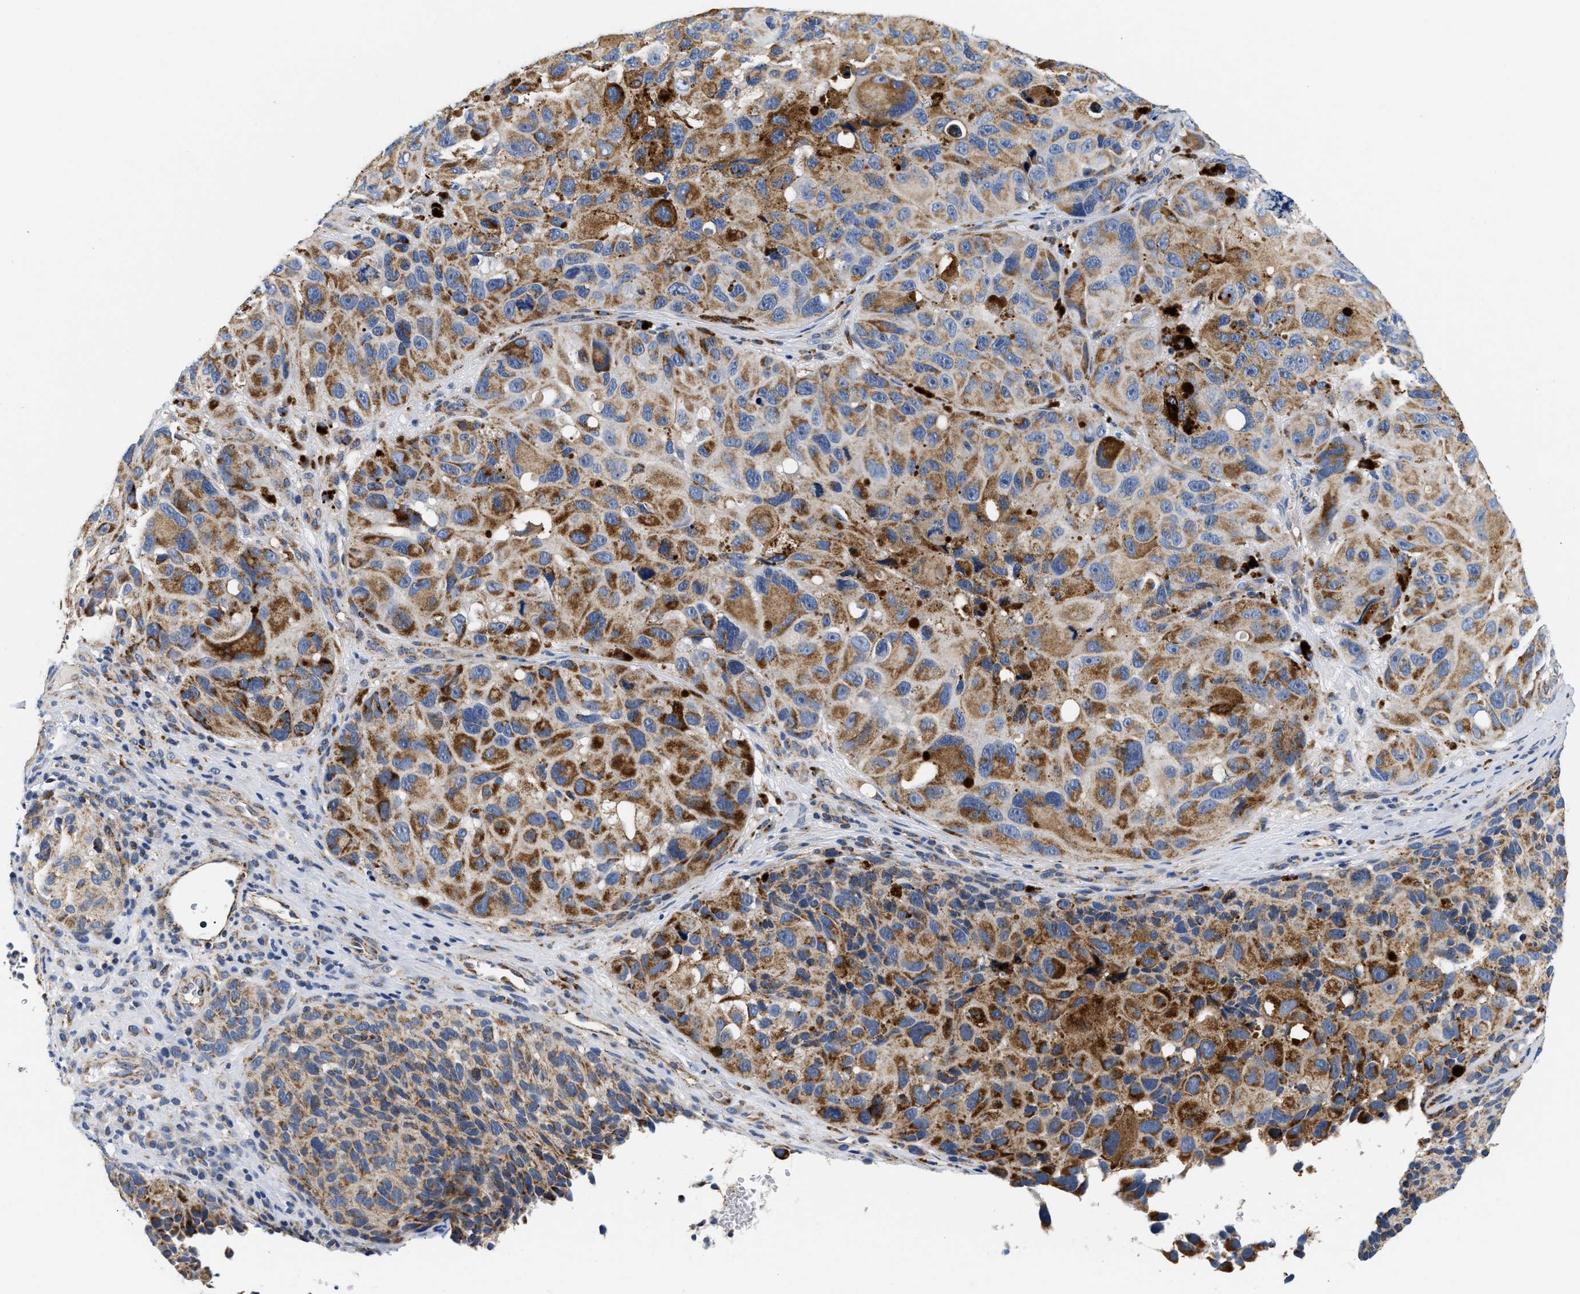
{"staining": {"intensity": "negative", "quantity": "none", "location": "none"}, "tissue": "melanoma", "cell_type": "Tumor cells", "image_type": "cancer", "snomed": [{"axis": "morphology", "description": "Malignant melanoma, NOS"}, {"axis": "topography", "description": "Skin"}], "caption": "Immunohistochemistry (IHC) of melanoma exhibits no staining in tumor cells.", "gene": "PDP1", "patient": {"sex": "female", "age": 73}}